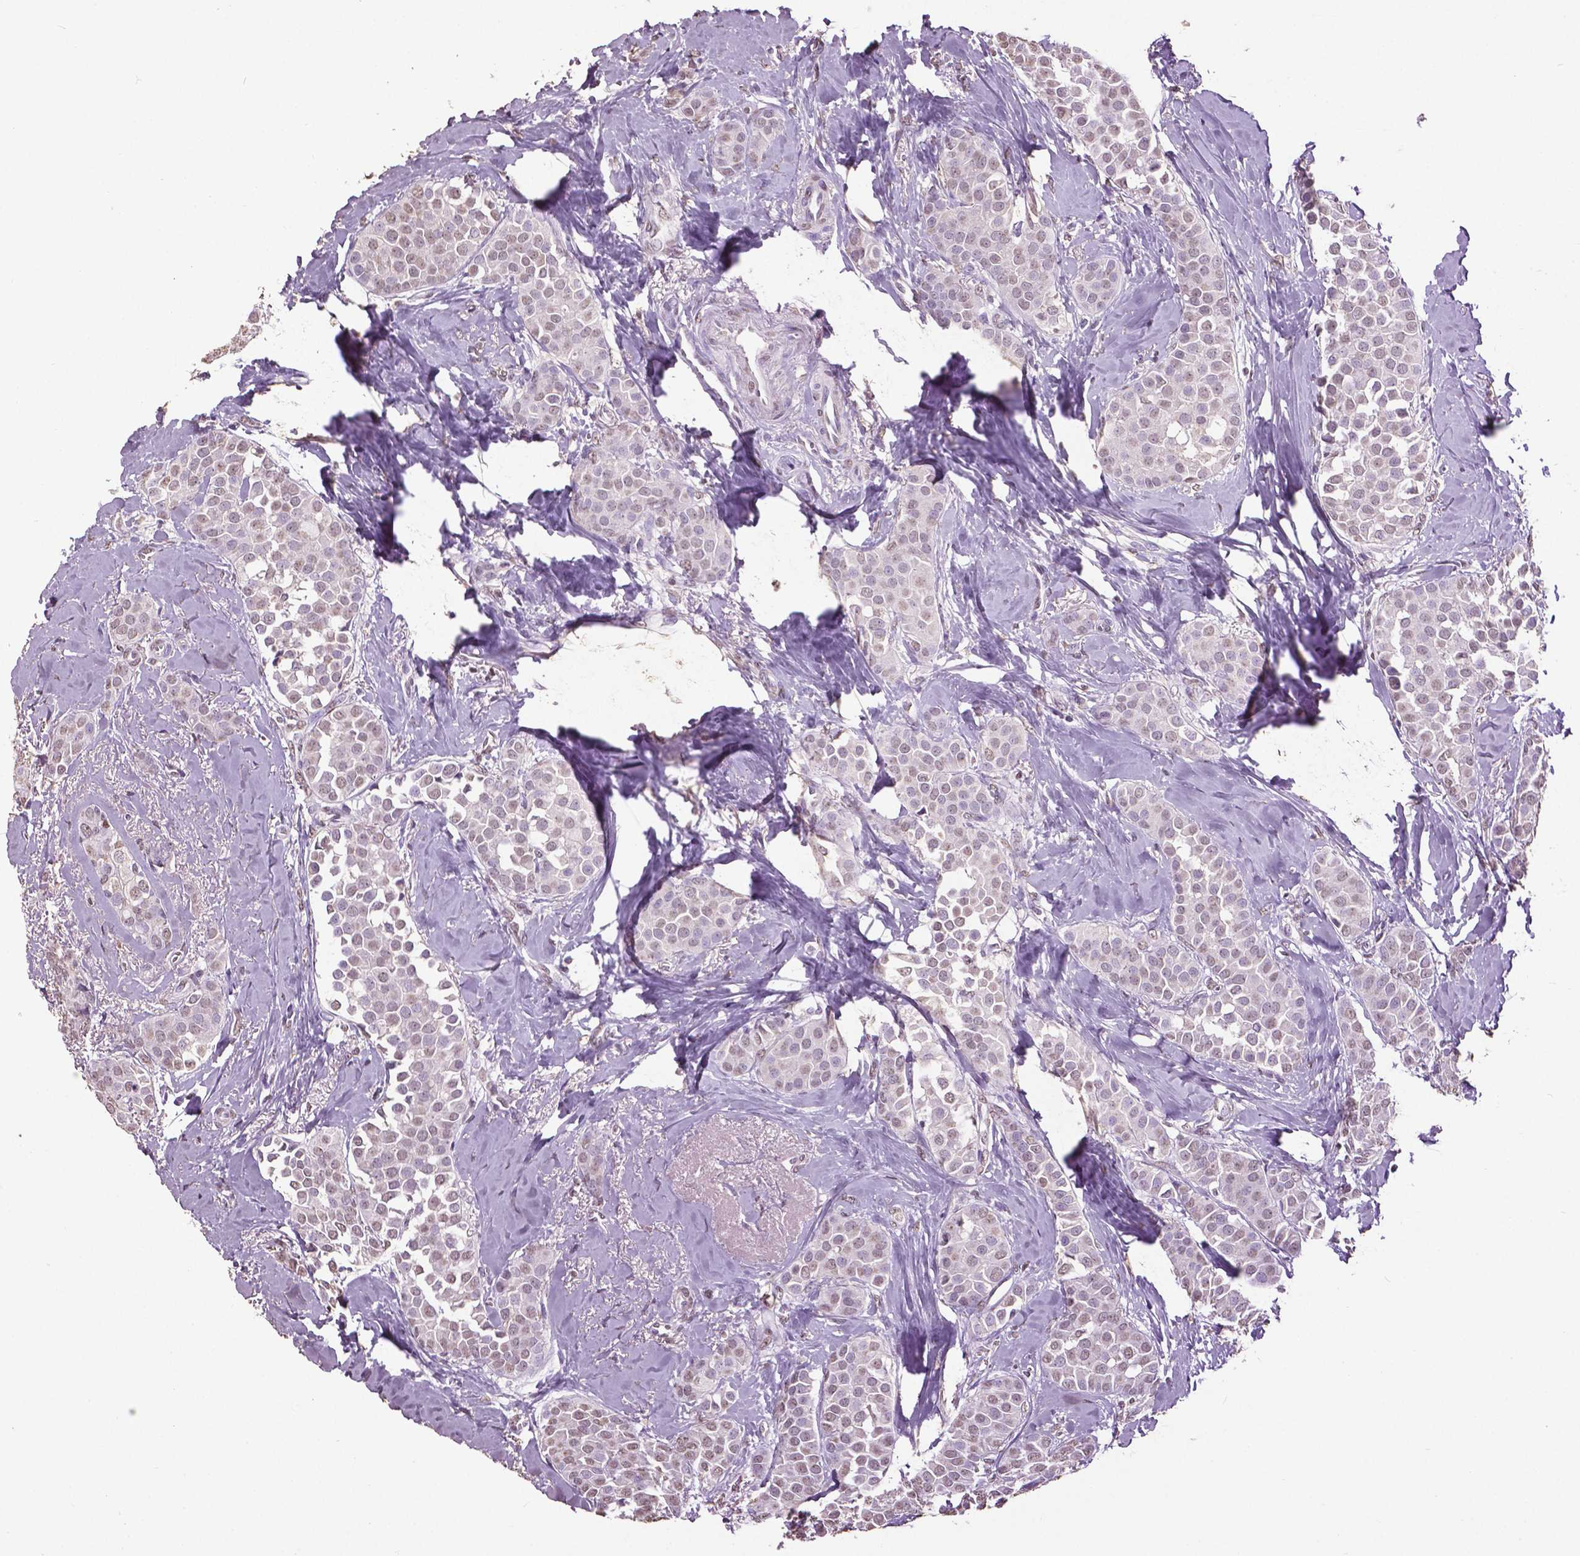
{"staining": {"intensity": "weak", "quantity": "<25%", "location": "nuclear"}, "tissue": "breast cancer", "cell_type": "Tumor cells", "image_type": "cancer", "snomed": [{"axis": "morphology", "description": "Duct carcinoma"}, {"axis": "topography", "description": "Breast"}], "caption": "High magnification brightfield microscopy of breast cancer (invasive ductal carcinoma) stained with DAB (brown) and counterstained with hematoxylin (blue): tumor cells show no significant positivity.", "gene": "RUNX3", "patient": {"sex": "female", "age": 79}}